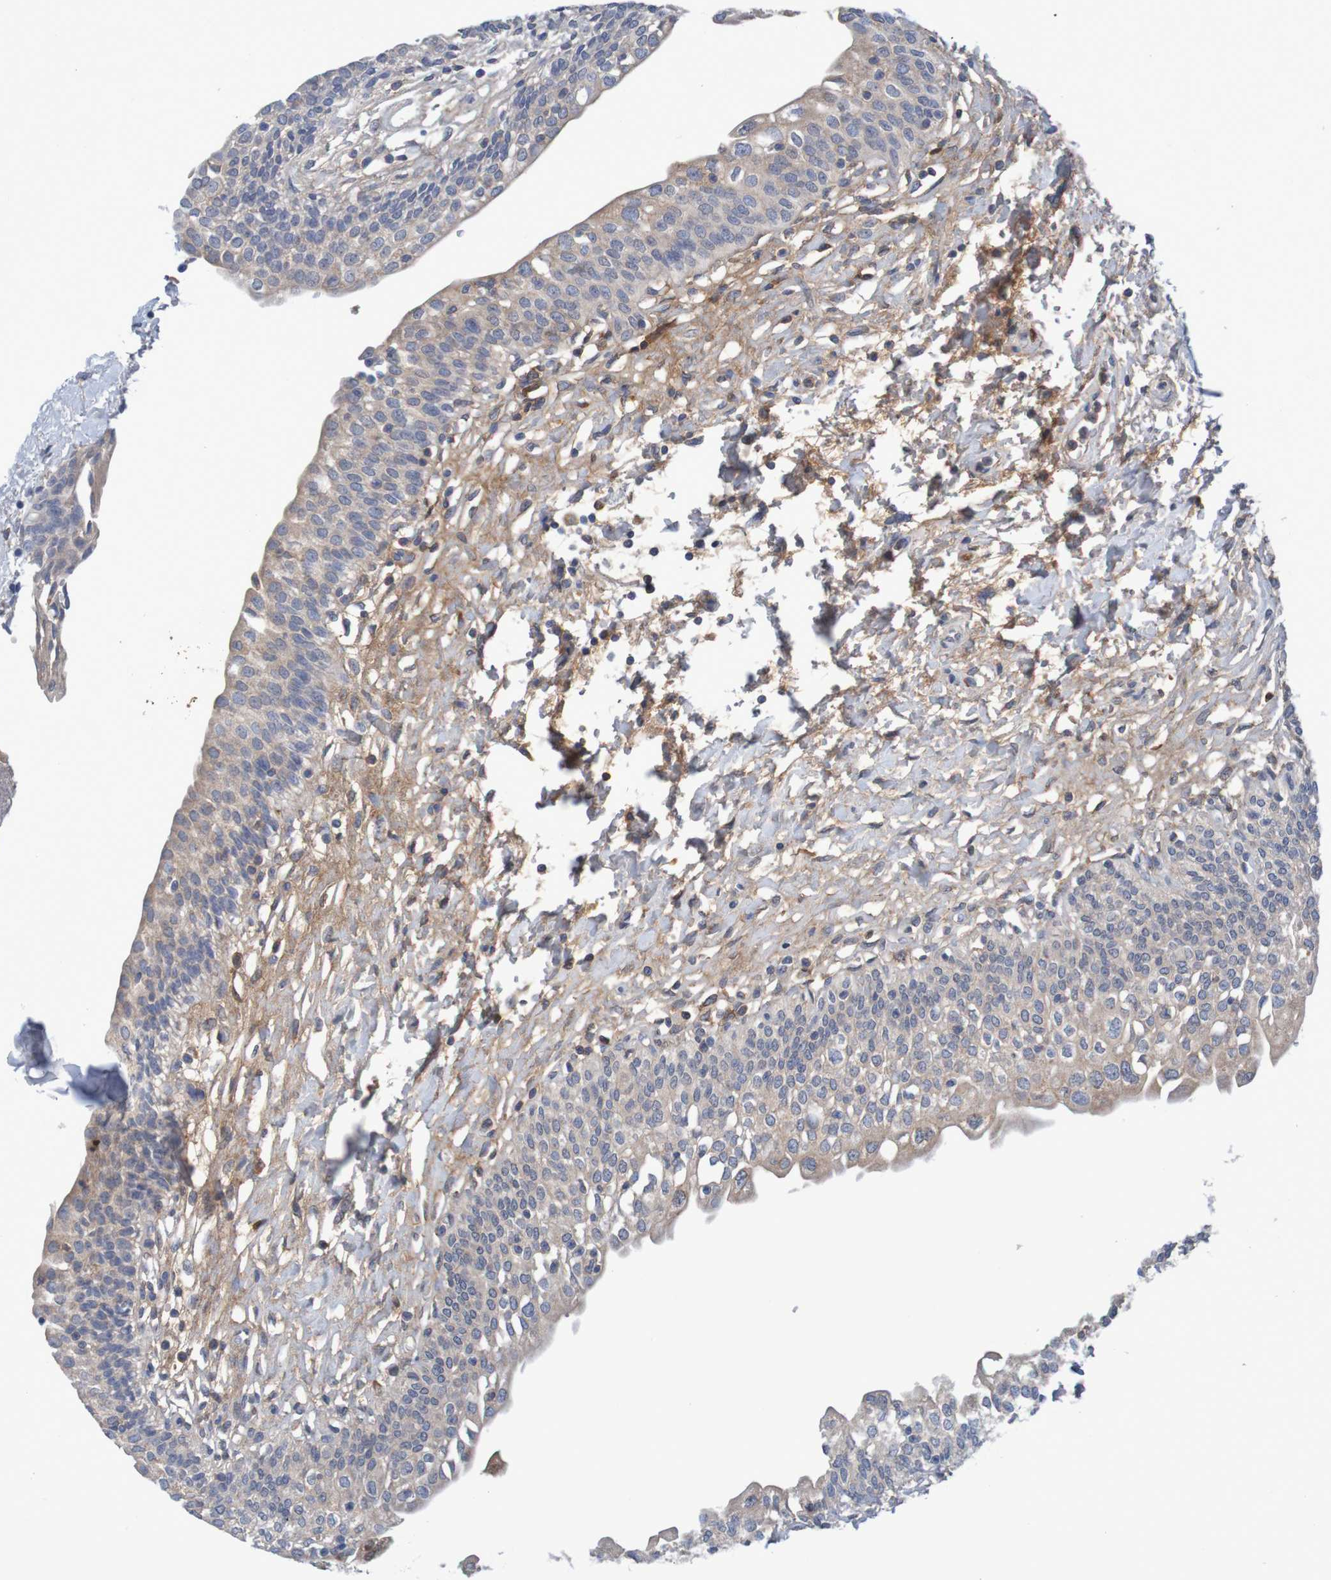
{"staining": {"intensity": "moderate", "quantity": "<25%", "location": "cytoplasmic/membranous"}, "tissue": "urinary bladder", "cell_type": "Urothelial cells", "image_type": "normal", "snomed": [{"axis": "morphology", "description": "Normal tissue, NOS"}, {"axis": "topography", "description": "Urinary bladder"}], "caption": "The micrograph shows immunohistochemical staining of benign urinary bladder. There is moderate cytoplasmic/membranous expression is identified in approximately <25% of urothelial cells.", "gene": "LTA", "patient": {"sex": "male", "age": 55}}